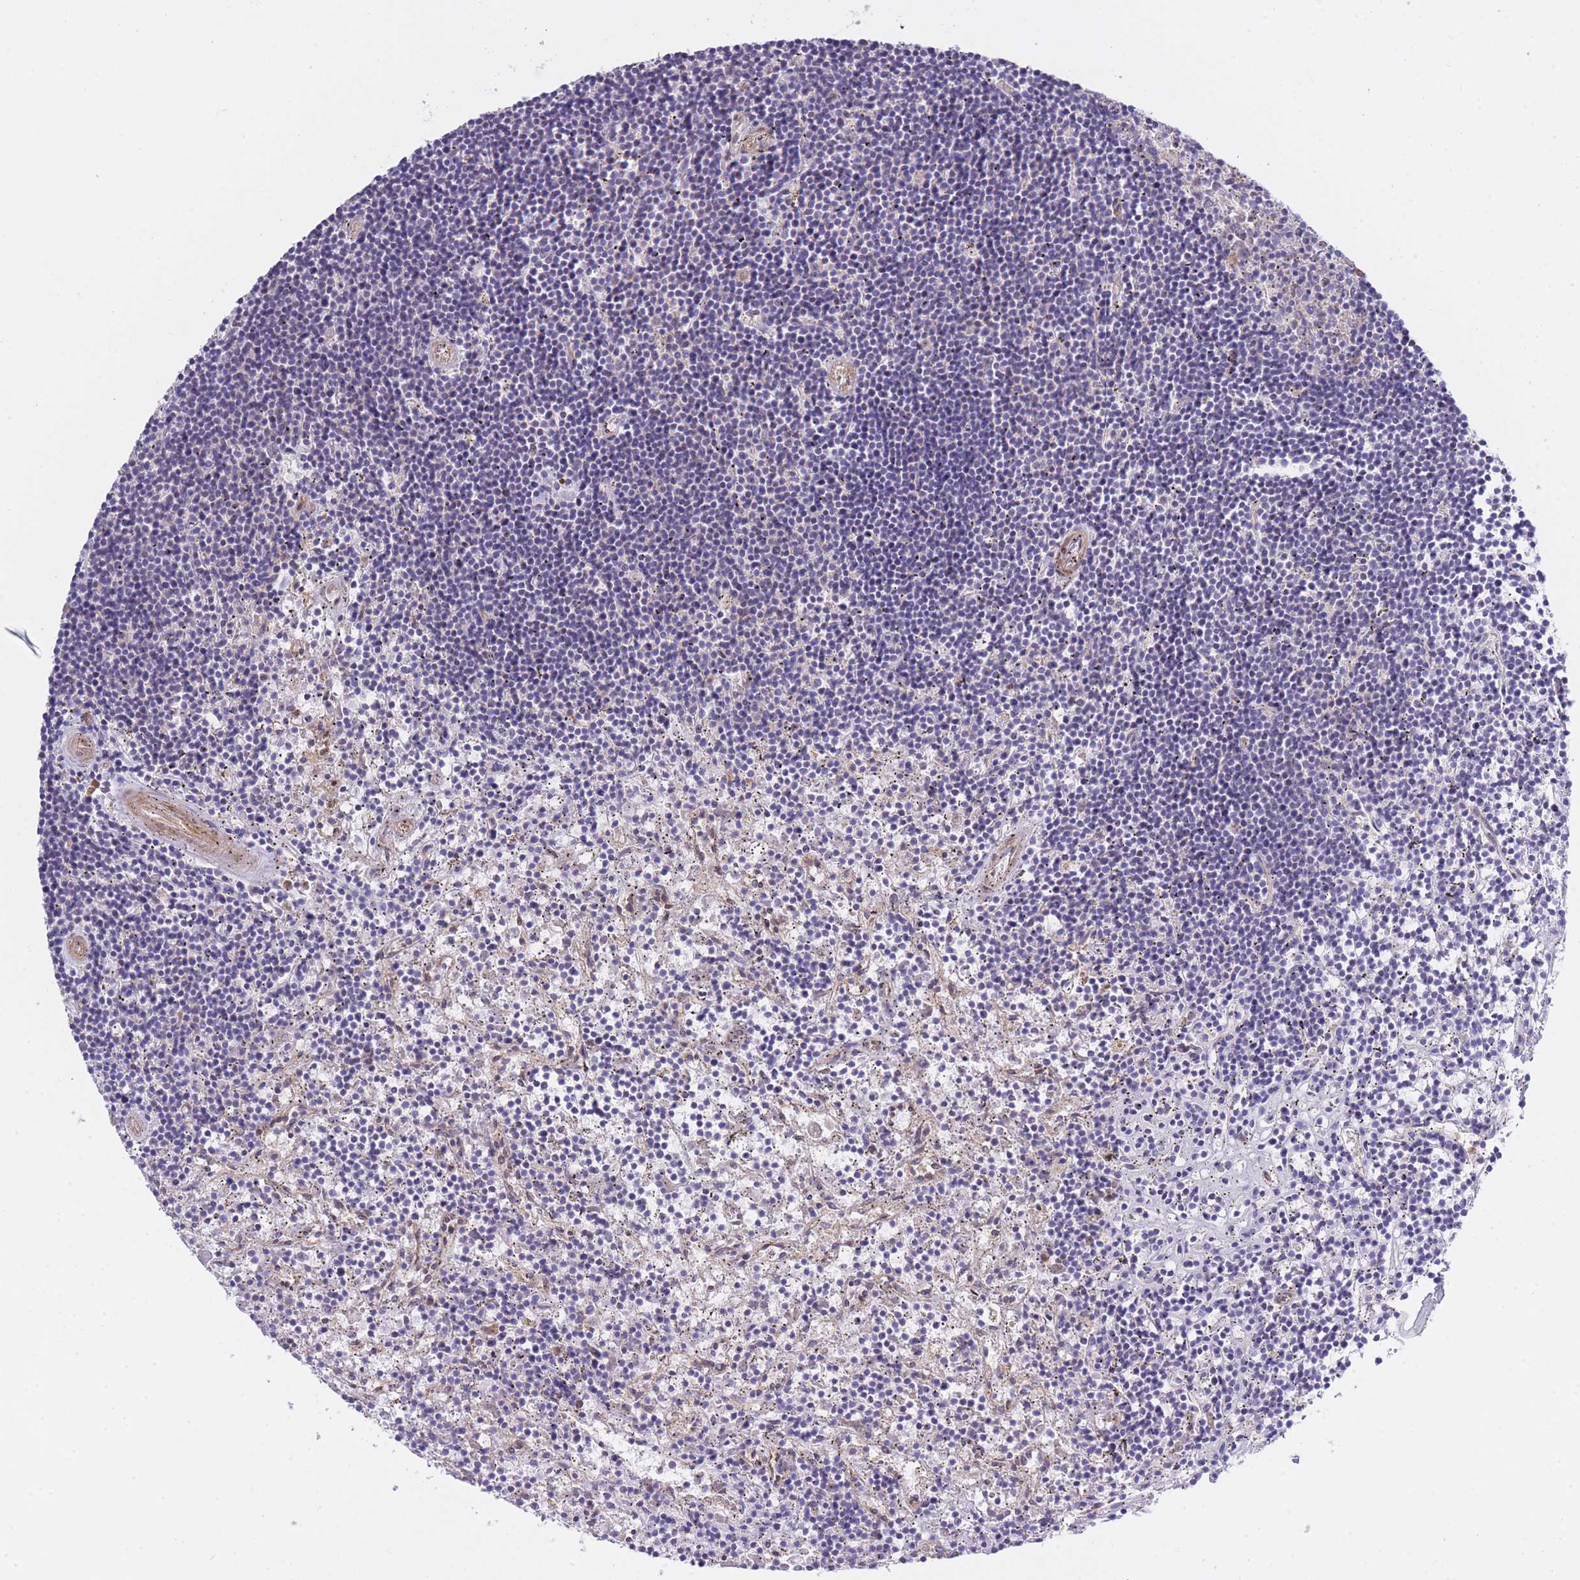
{"staining": {"intensity": "negative", "quantity": "none", "location": "none"}, "tissue": "lymphoma", "cell_type": "Tumor cells", "image_type": "cancer", "snomed": [{"axis": "morphology", "description": "Malignant lymphoma, non-Hodgkin's type, Low grade"}, {"axis": "topography", "description": "Spleen"}], "caption": "Immunohistochemistry (IHC) histopathology image of neoplastic tissue: low-grade malignant lymphoma, non-Hodgkin's type stained with DAB reveals no significant protein expression in tumor cells.", "gene": "CHAC1", "patient": {"sex": "male", "age": 76}}